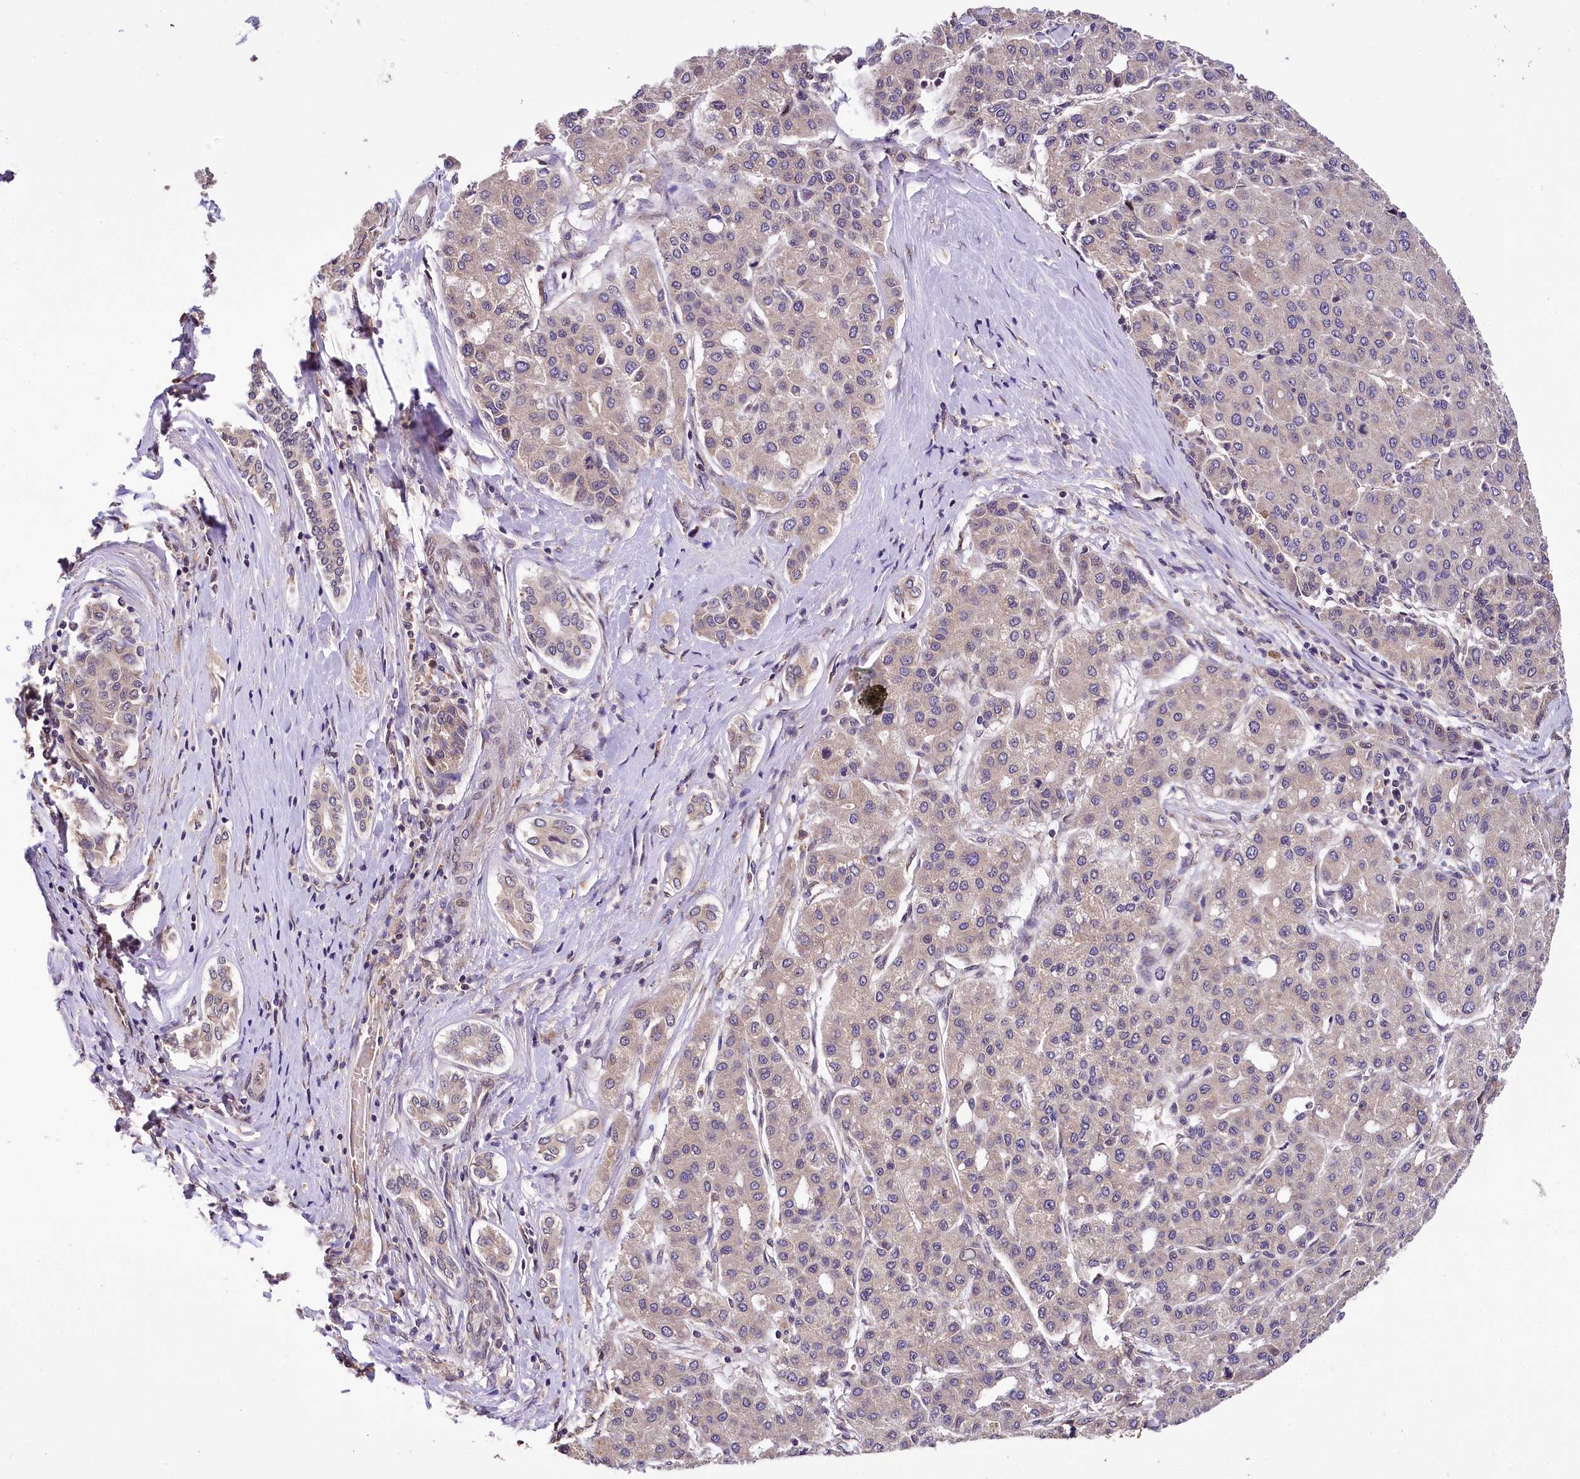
{"staining": {"intensity": "weak", "quantity": "<25%", "location": "cytoplasmic/membranous"}, "tissue": "liver cancer", "cell_type": "Tumor cells", "image_type": "cancer", "snomed": [{"axis": "morphology", "description": "Carcinoma, Hepatocellular, NOS"}, {"axis": "topography", "description": "Liver"}], "caption": "The micrograph shows no staining of tumor cells in liver cancer (hepatocellular carcinoma).", "gene": "SUPV3L1", "patient": {"sex": "male", "age": 65}}